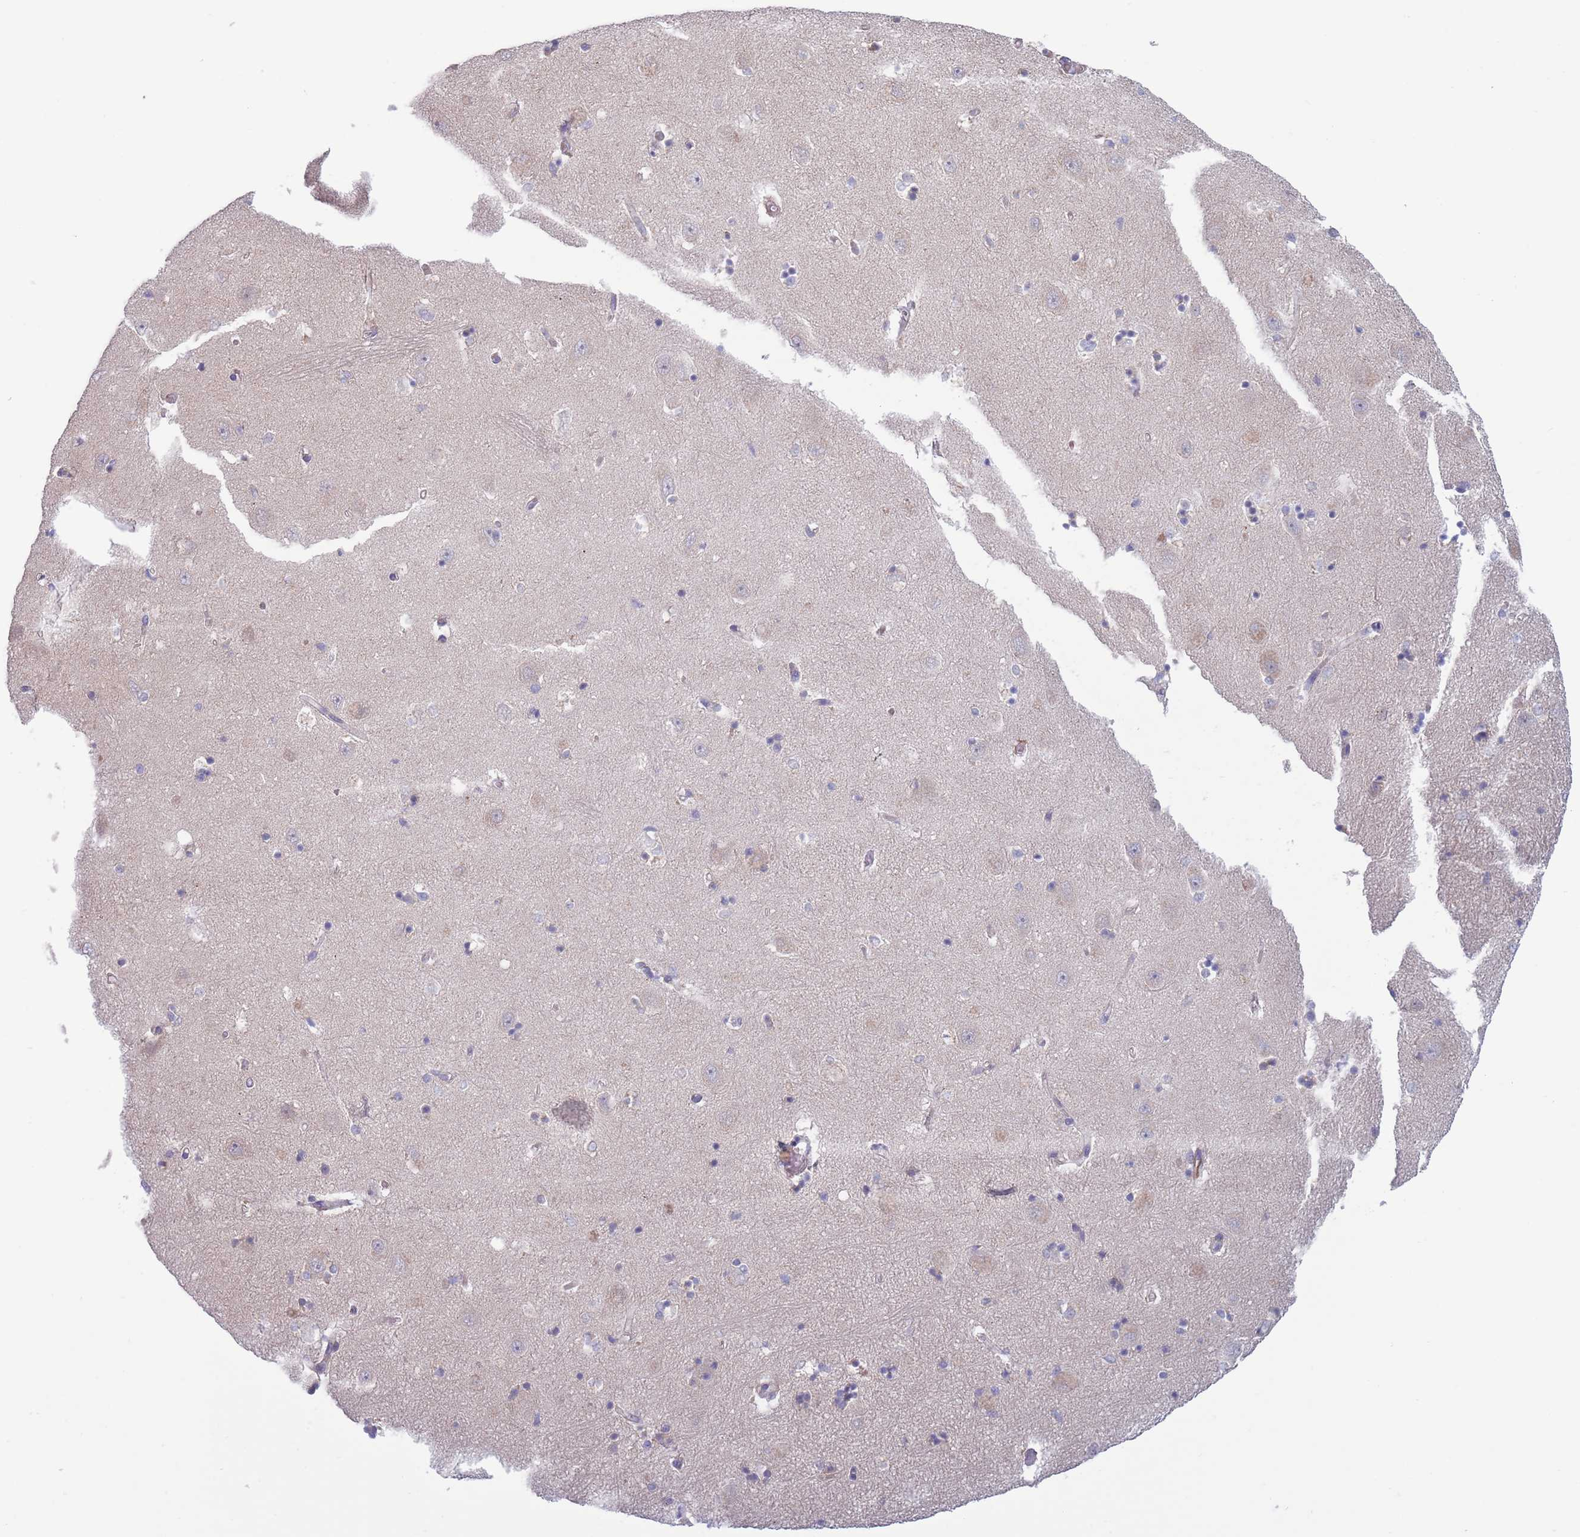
{"staining": {"intensity": "negative", "quantity": "none", "location": "none"}, "tissue": "hippocampus", "cell_type": "Glial cells", "image_type": "normal", "snomed": [{"axis": "morphology", "description": "Normal tissue, NOS"}, {"axis": "topography", "description": "Hippocampus"}], "caption": "Hippocampus stained for a protein using IHC exhibits no expression glial cells.", "gene": "TYW1B", "patient": {"sex": "female", "age": 64}}